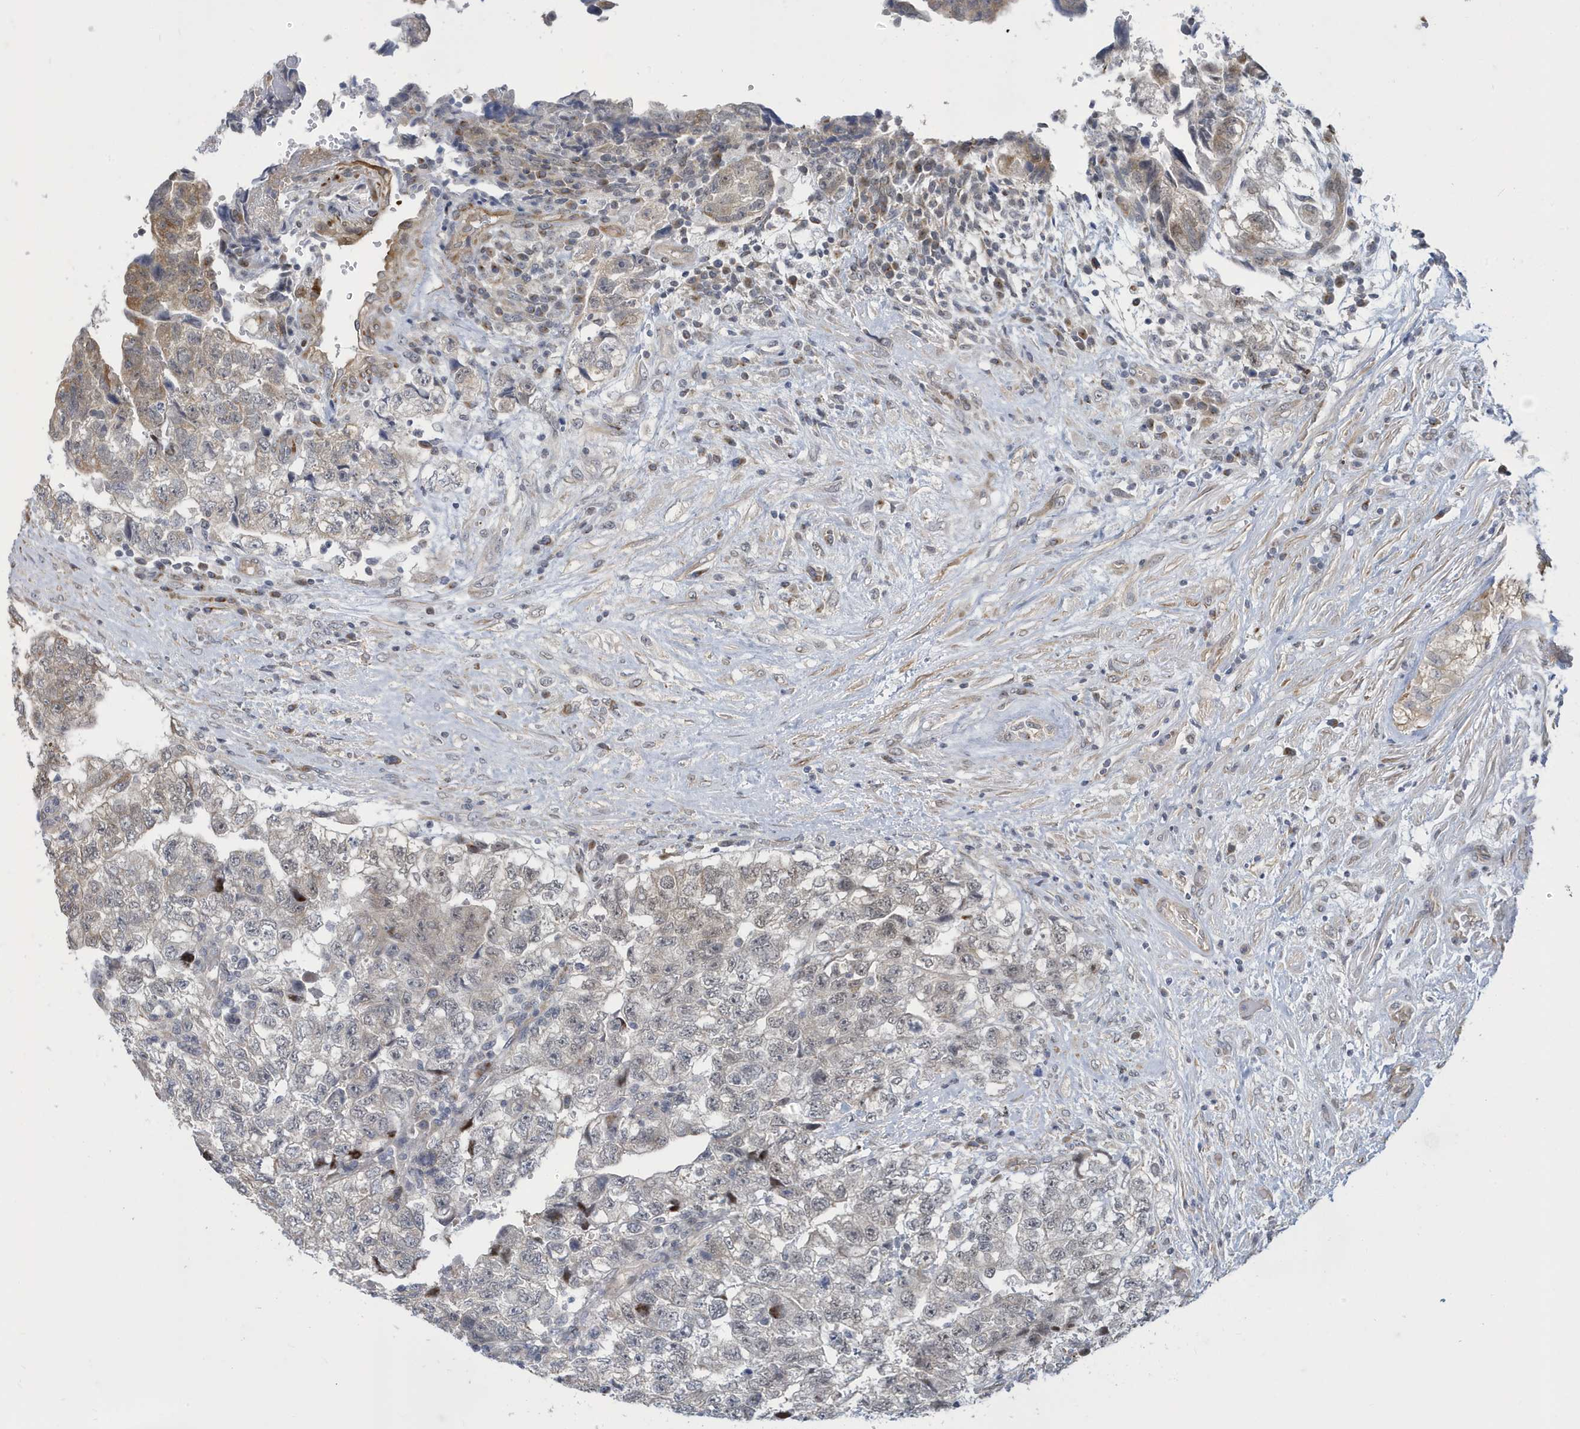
{"staining": {"intensity": "weak", "quantity": "25%-75%", "location": "nuclear"}, "tissue": "testis cancer", "cell_type": "Tumor cells", "image_type": "cancer", "snomed": [{"axis": "morphology", "description": "Carcinoma, Embryonal, NOS"}, {"axis": "topography", "description": "Testis"}], "caption": "Approximately 25%-75% of tumor cells in testis cancer display weak nuclear protein expression as visualized by brown immunohistochemical staining.", "gene": "ZNF654", "patient": {"sex": "male", "age": 36}}